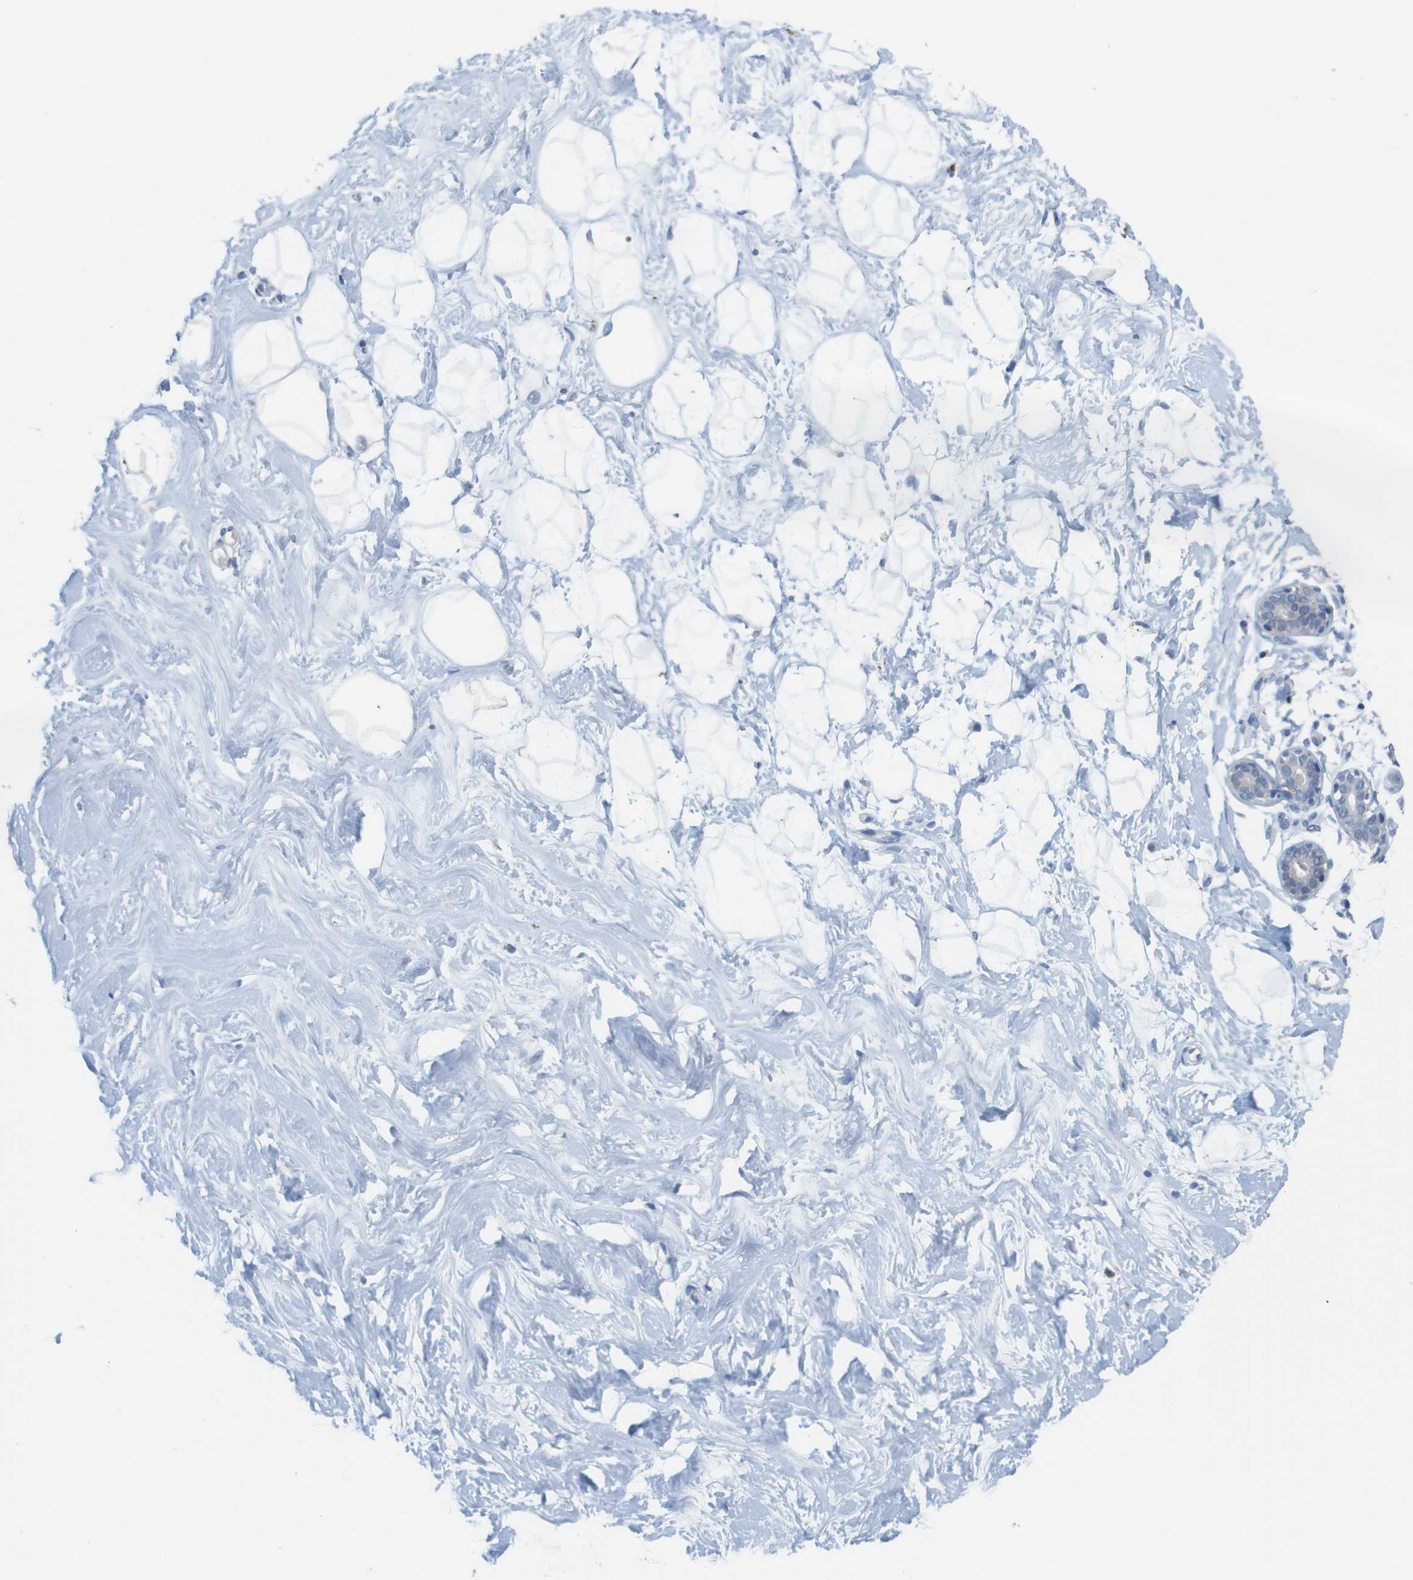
{"staining": {"intensity": "negative", "quantity": "none", "location": "none"}, "tissue": "breast", "cell_type": "Adipocytes", "image_type": "normal", "snomed": [{"axis": "morphology", "description": "Normal tissue, NOS"}, {"axis": "topography", "description": "Breast"}], "caption": "Immunohistochemical staining of benign breast shows no significant staining in adipocytes.", "gene": "KPNA2", "patient": {"sex": "female", "age": 23}}